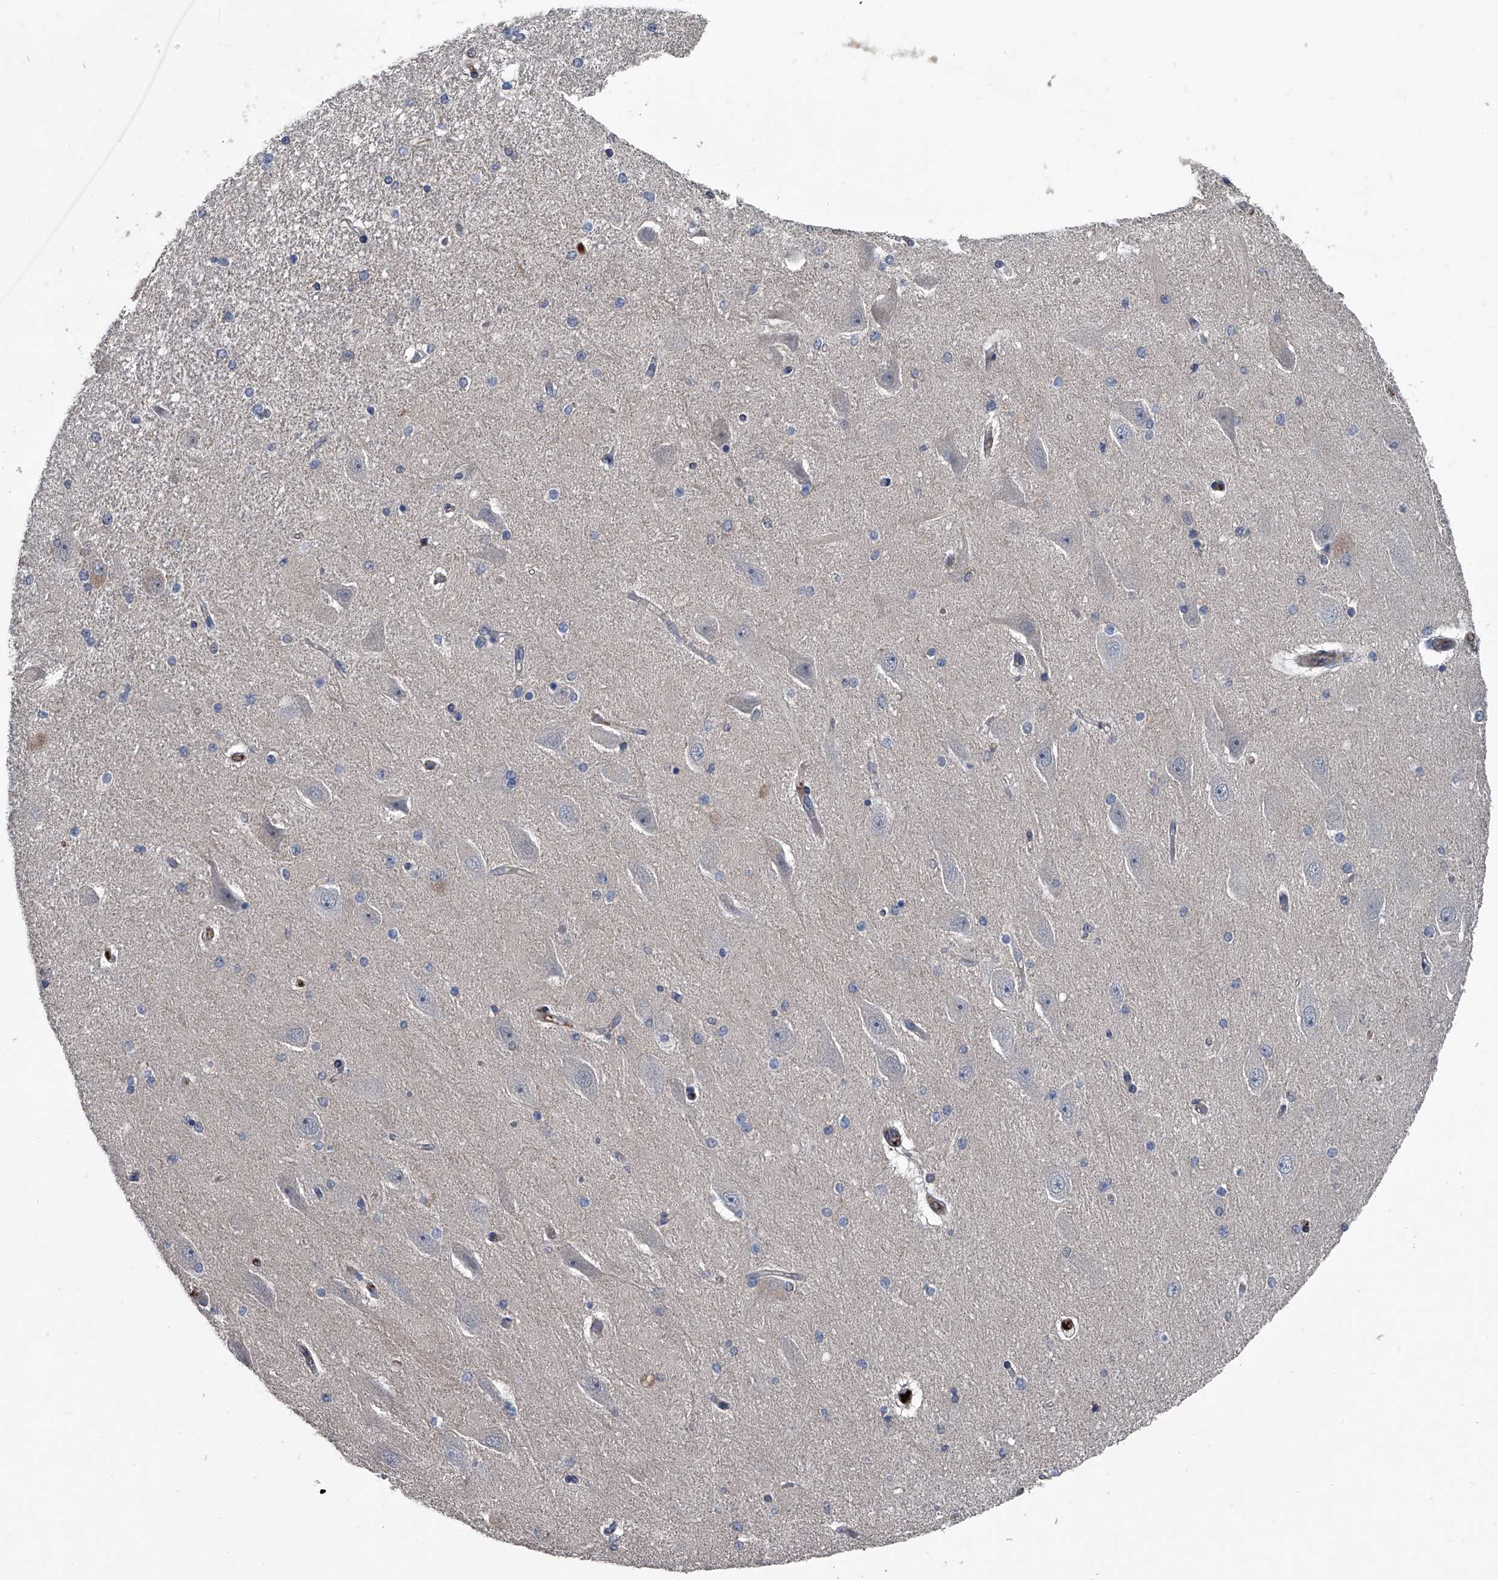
{"staining": {"intensity": "negative", "quantity": "none", "location": "none"}, "tissue": "hippocampus", "cell_type": "Glial cells", "image_type": "normal", "snomed": [{"axis": "morphology", "description": "Normal tissue, NOS"}, {"axis": "topography", "description": "Hippocampus"}], "caption": "Immunohistochemistry histopathology image of normal human hippocampus stained for a protein (brown), which shows no positivity in glial cells.", "gene": "KIF13A", "patient": {"sex": "female", "age": 54}}